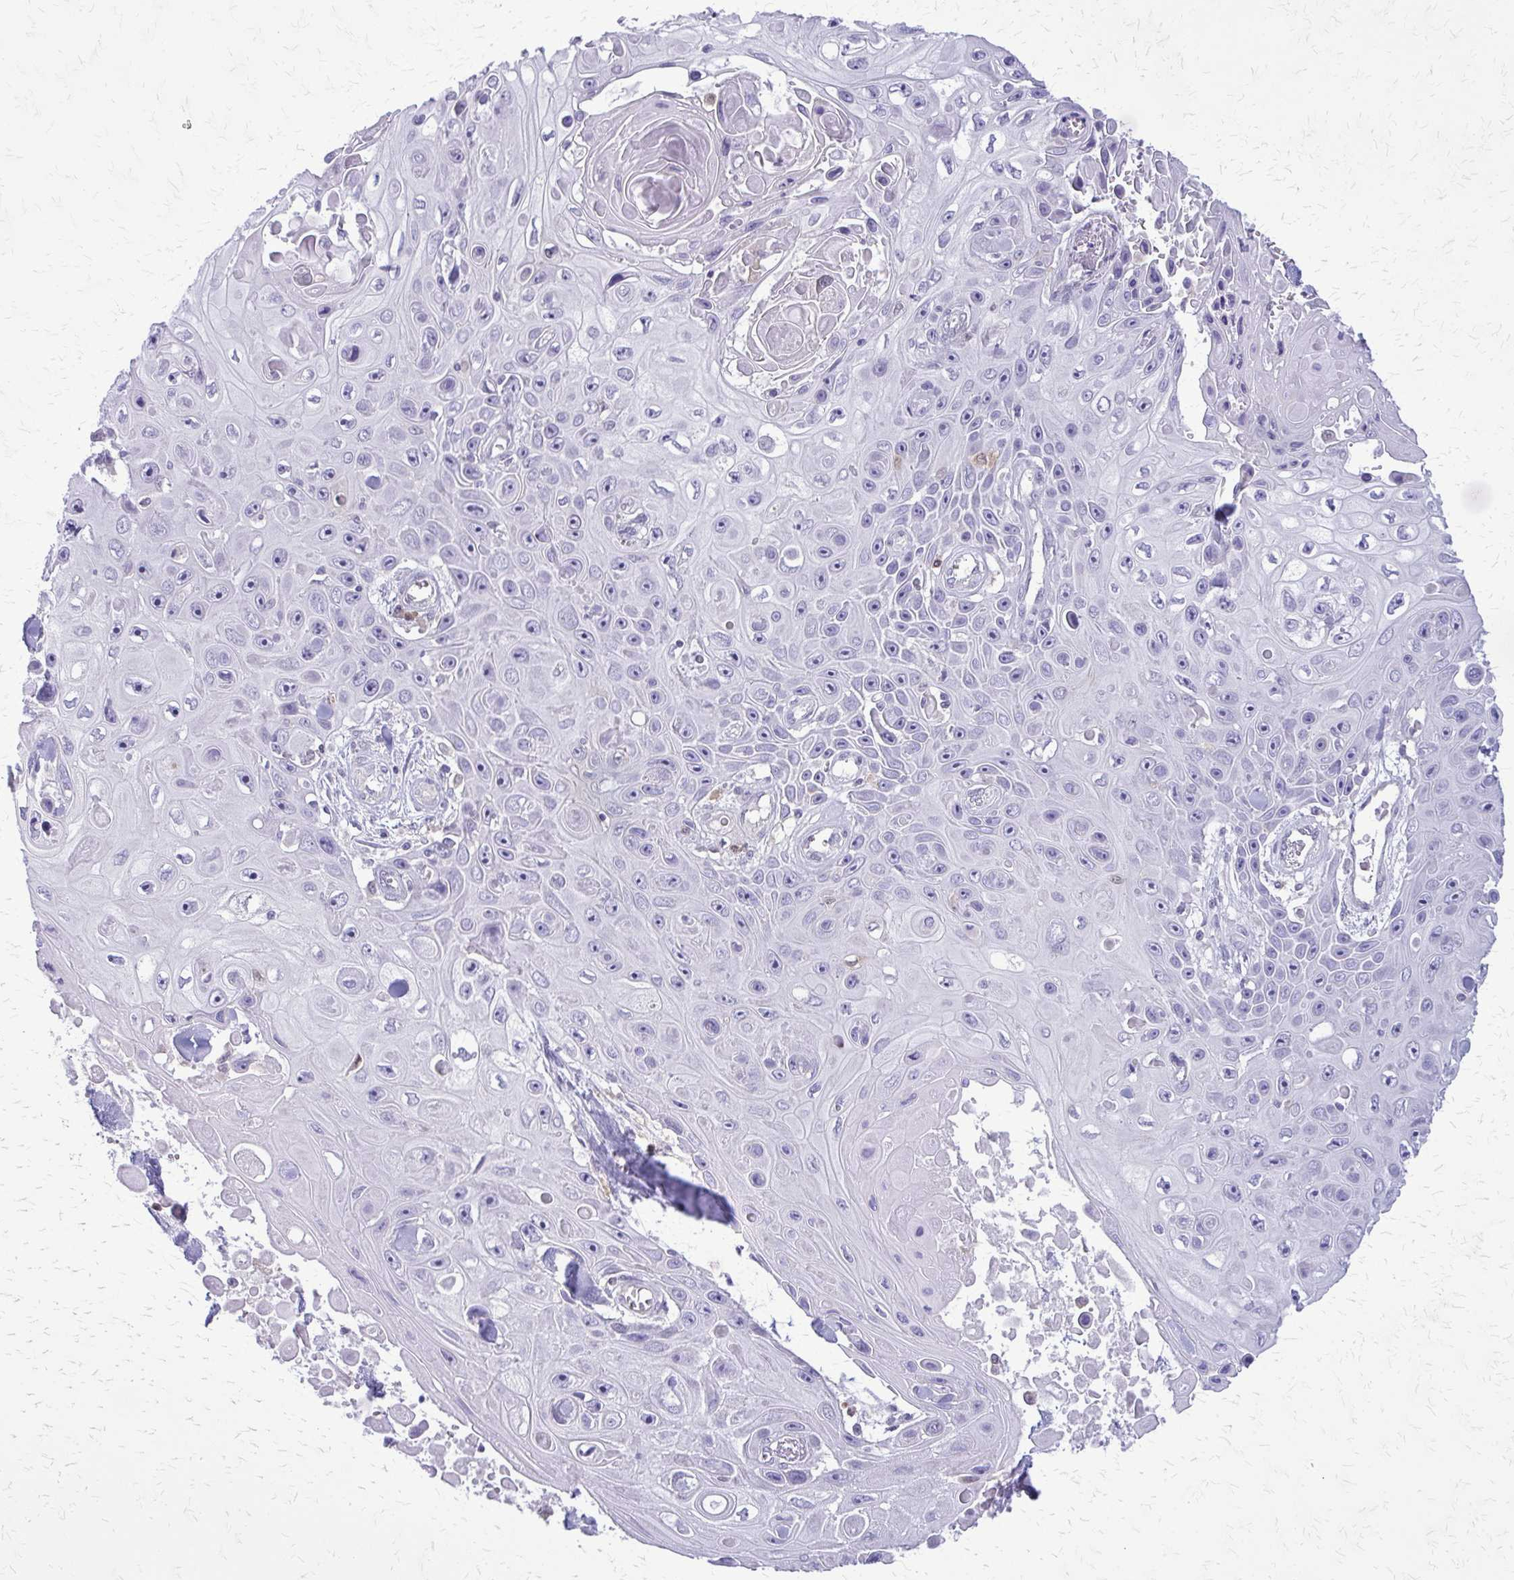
{"staining": {"intensity": "negative", "quantity": "none", "location": "none"}, "tissue": "skin cancer", "cell_type": "Tumor cells", "image_type": "cancer", "snomed": [{"axis": "morphology", "description": "Squamous cell carcinoma, NOS"}, {"axis": "topography", "description": "Skin"}], "caption": "DAB immunohistochemical staining of human squamous cell carcinoma (skin) reveals no significant expression in tumor cells.", "gene": "GLRX", "patient": {"sex": "male", "age": 82}}